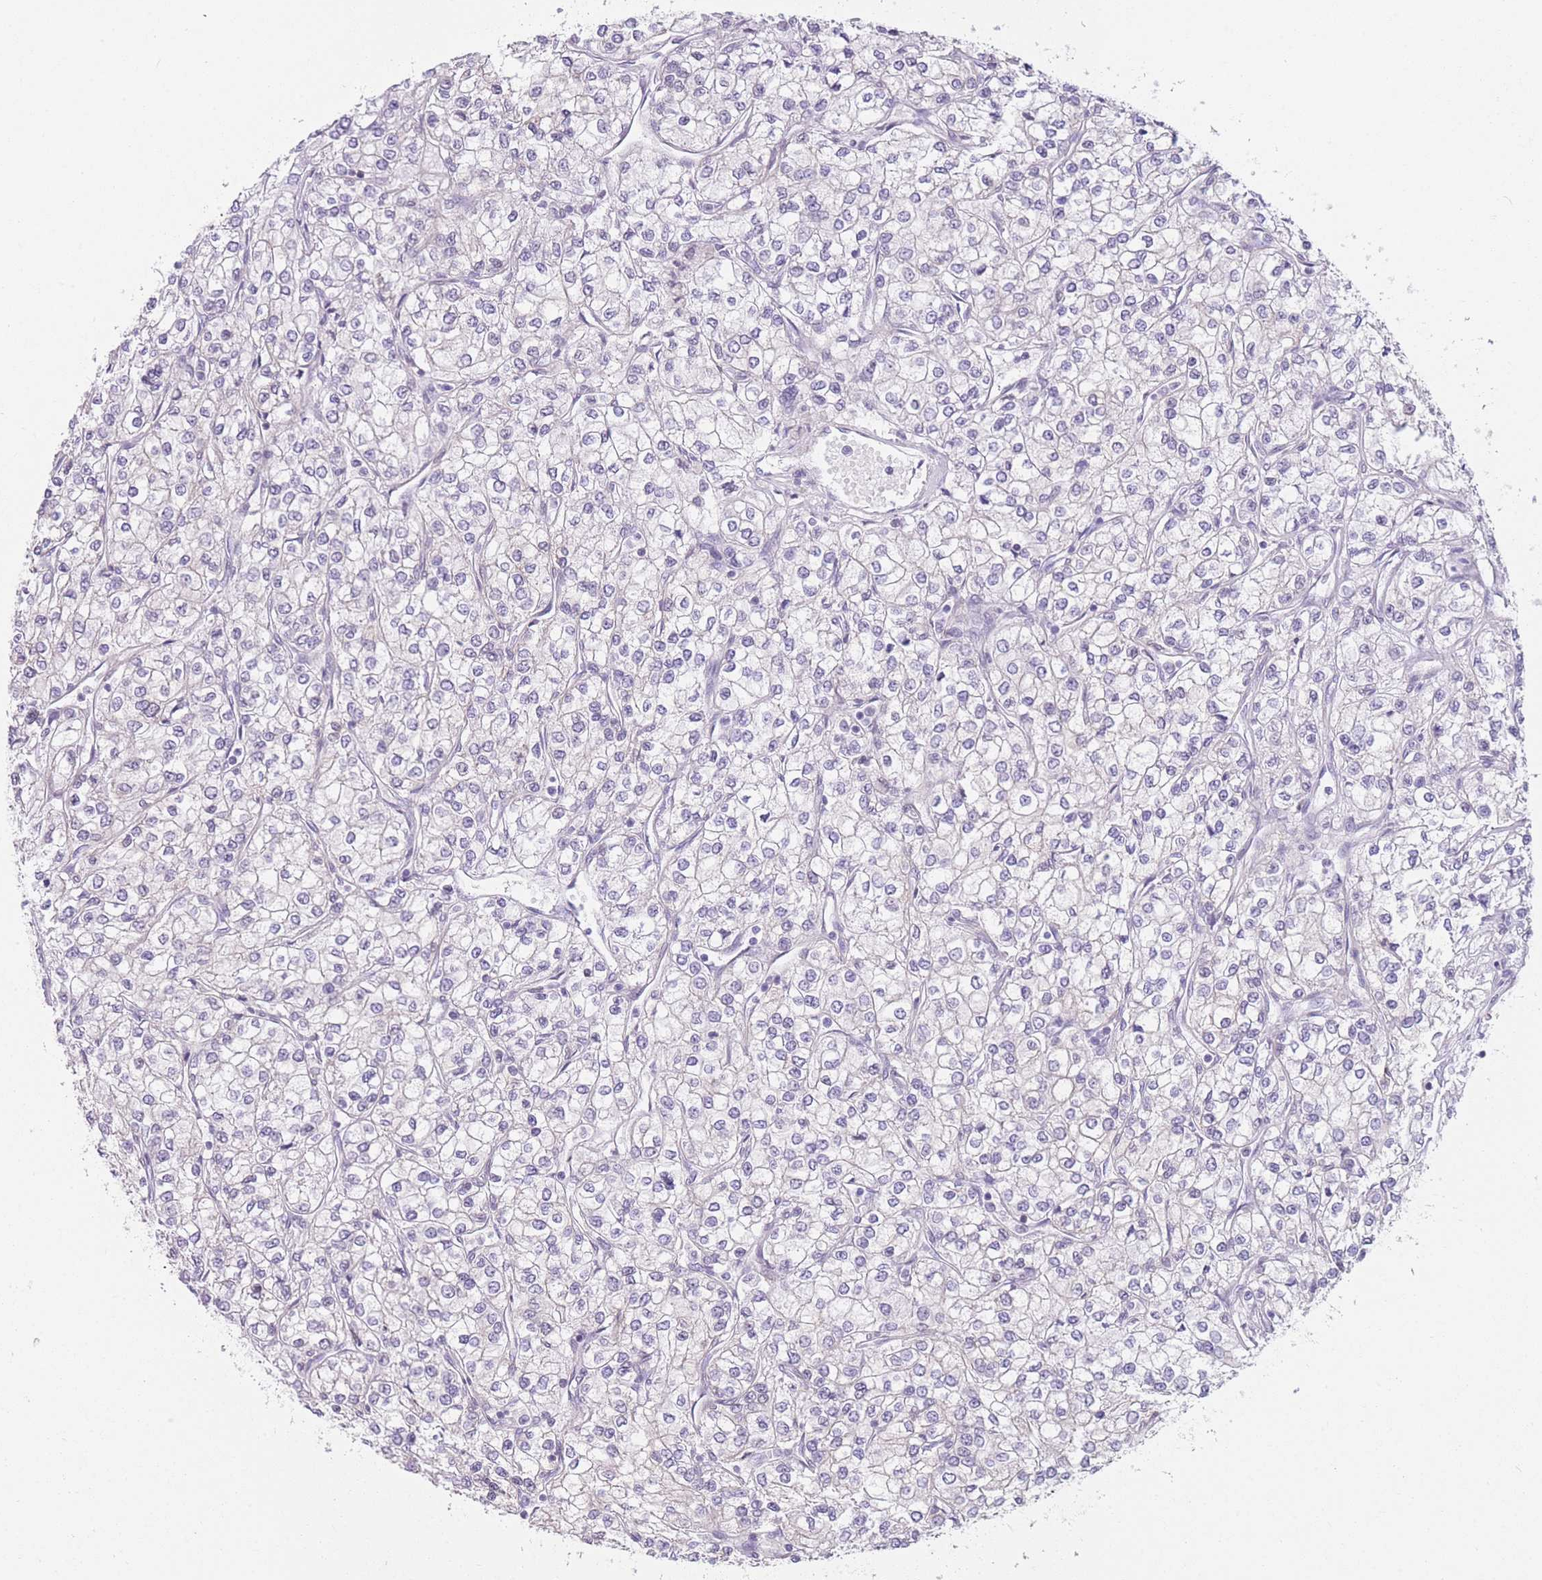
{"staining": {"intensity": "negative", "quantity": "none", "location": "none"}, "tissue": "renal cancer", "cell_type": "Tumor cells", "image_type": "cancer", "snomed": [{"axis": "morphology", "description": "Adenocarcinoma, NOS"}, {"axis": "topography", "description": "Kidney"}], "caption": "This photomicrograph is of renal cancer stained with IHC to label a protein in brown with the nuclei are counter-stained blue. There is no positivity in tumor cells.", "gene": "OR11H12", "patient": {"sex": "male", "age": 80}}